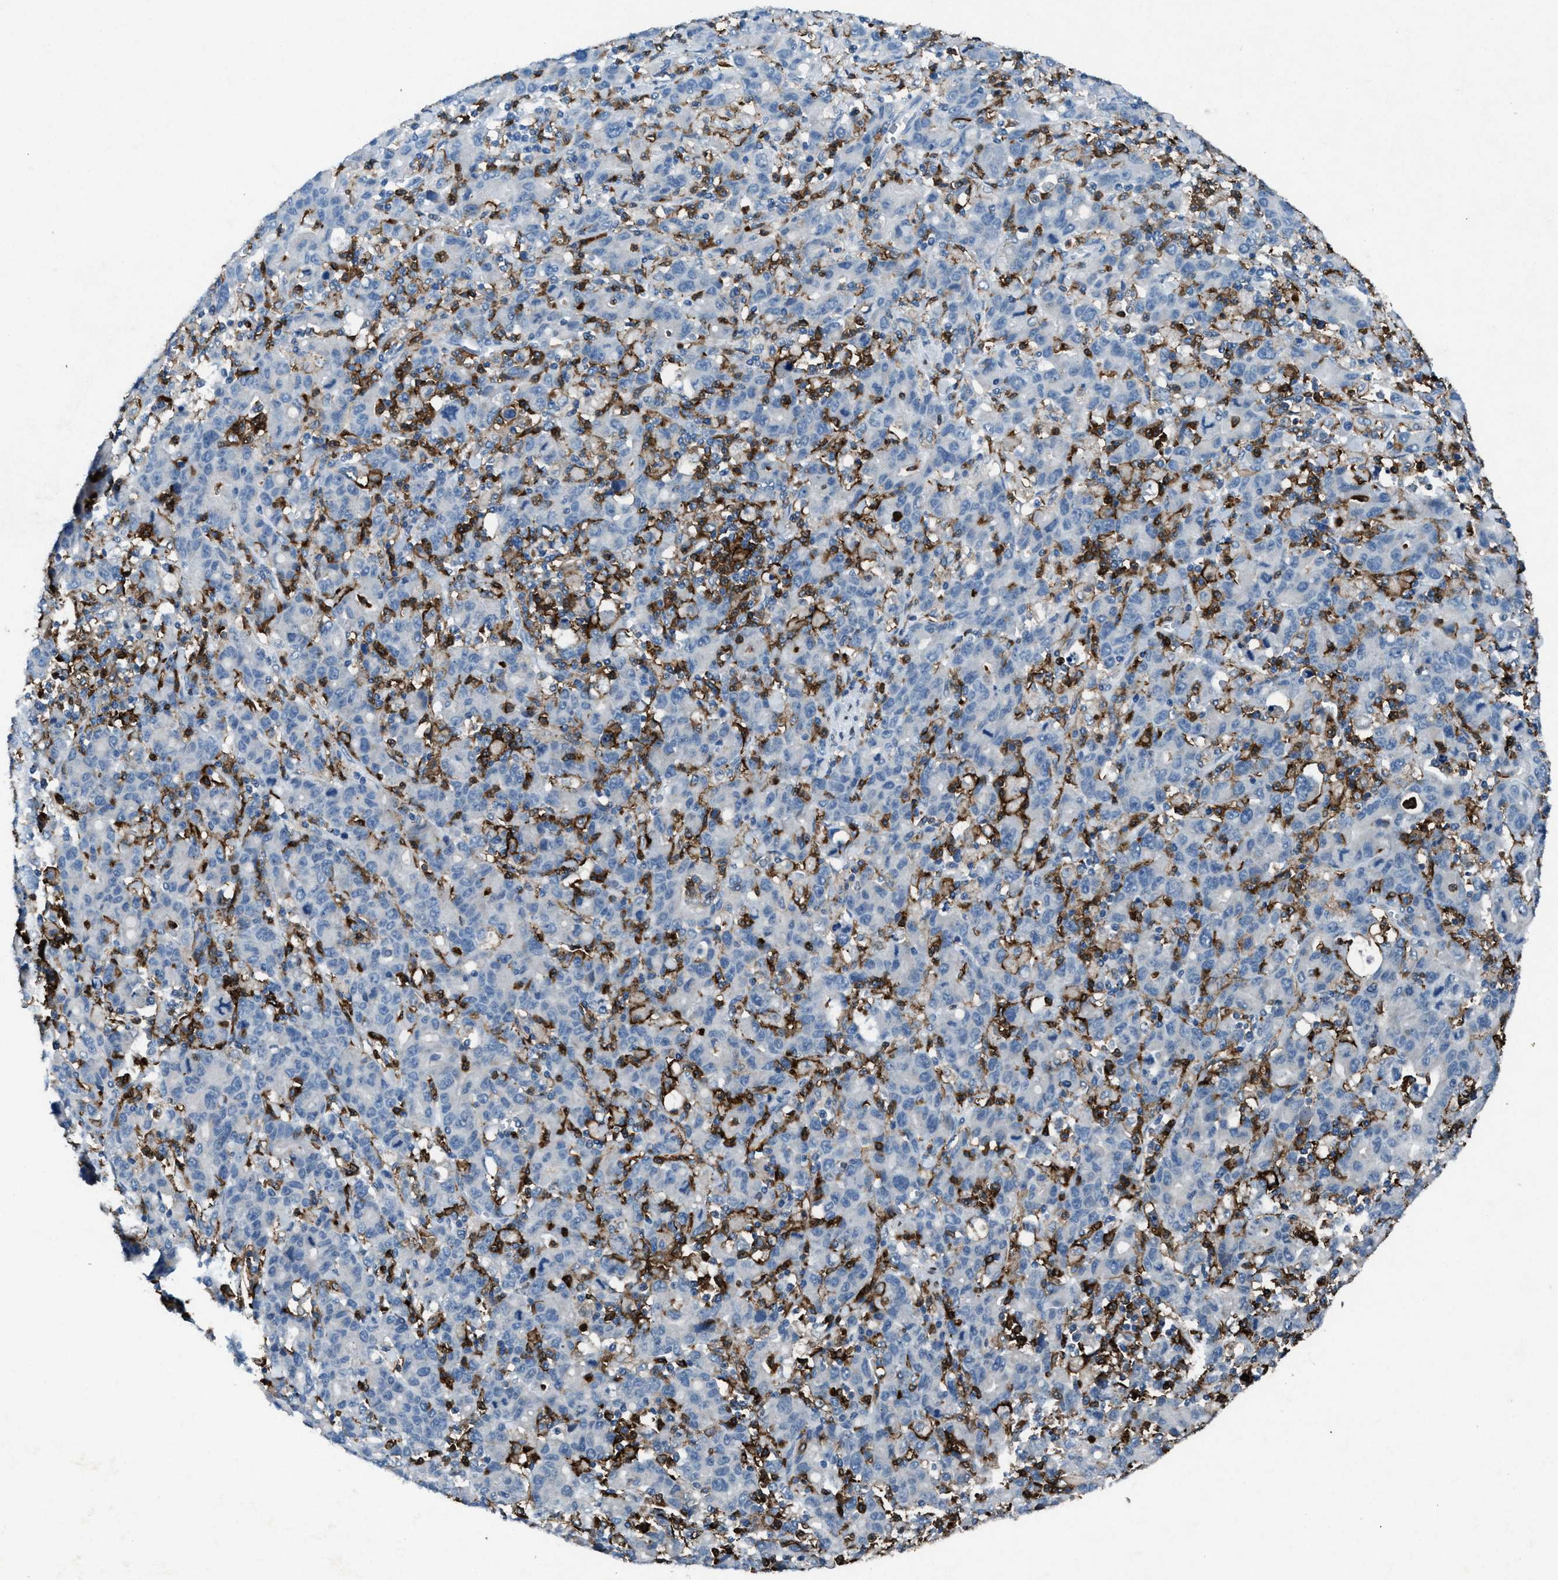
{"staining": {"intensity": "negative", "quantity": "none", "location": "none"}, "tissue": "stomach cancer", "cell_type": "Tumor cells", "image_type": "cancer", "snomed": [{"axis": "morphology", "description": "Adenocarcinoma, NOS"}, {"axis": "topography", "description": "Stomach, upper"}], "caption": "High magnification brightfield microscopy of stomach cancer stained with DAB (3,3'-diaminobenzidine) (brown) and counterstained with hematoxylin (blue): tumor cells show no significant positivity.", "gene": "FCER1G", "patient": {"sex": "male", "age": 69}}